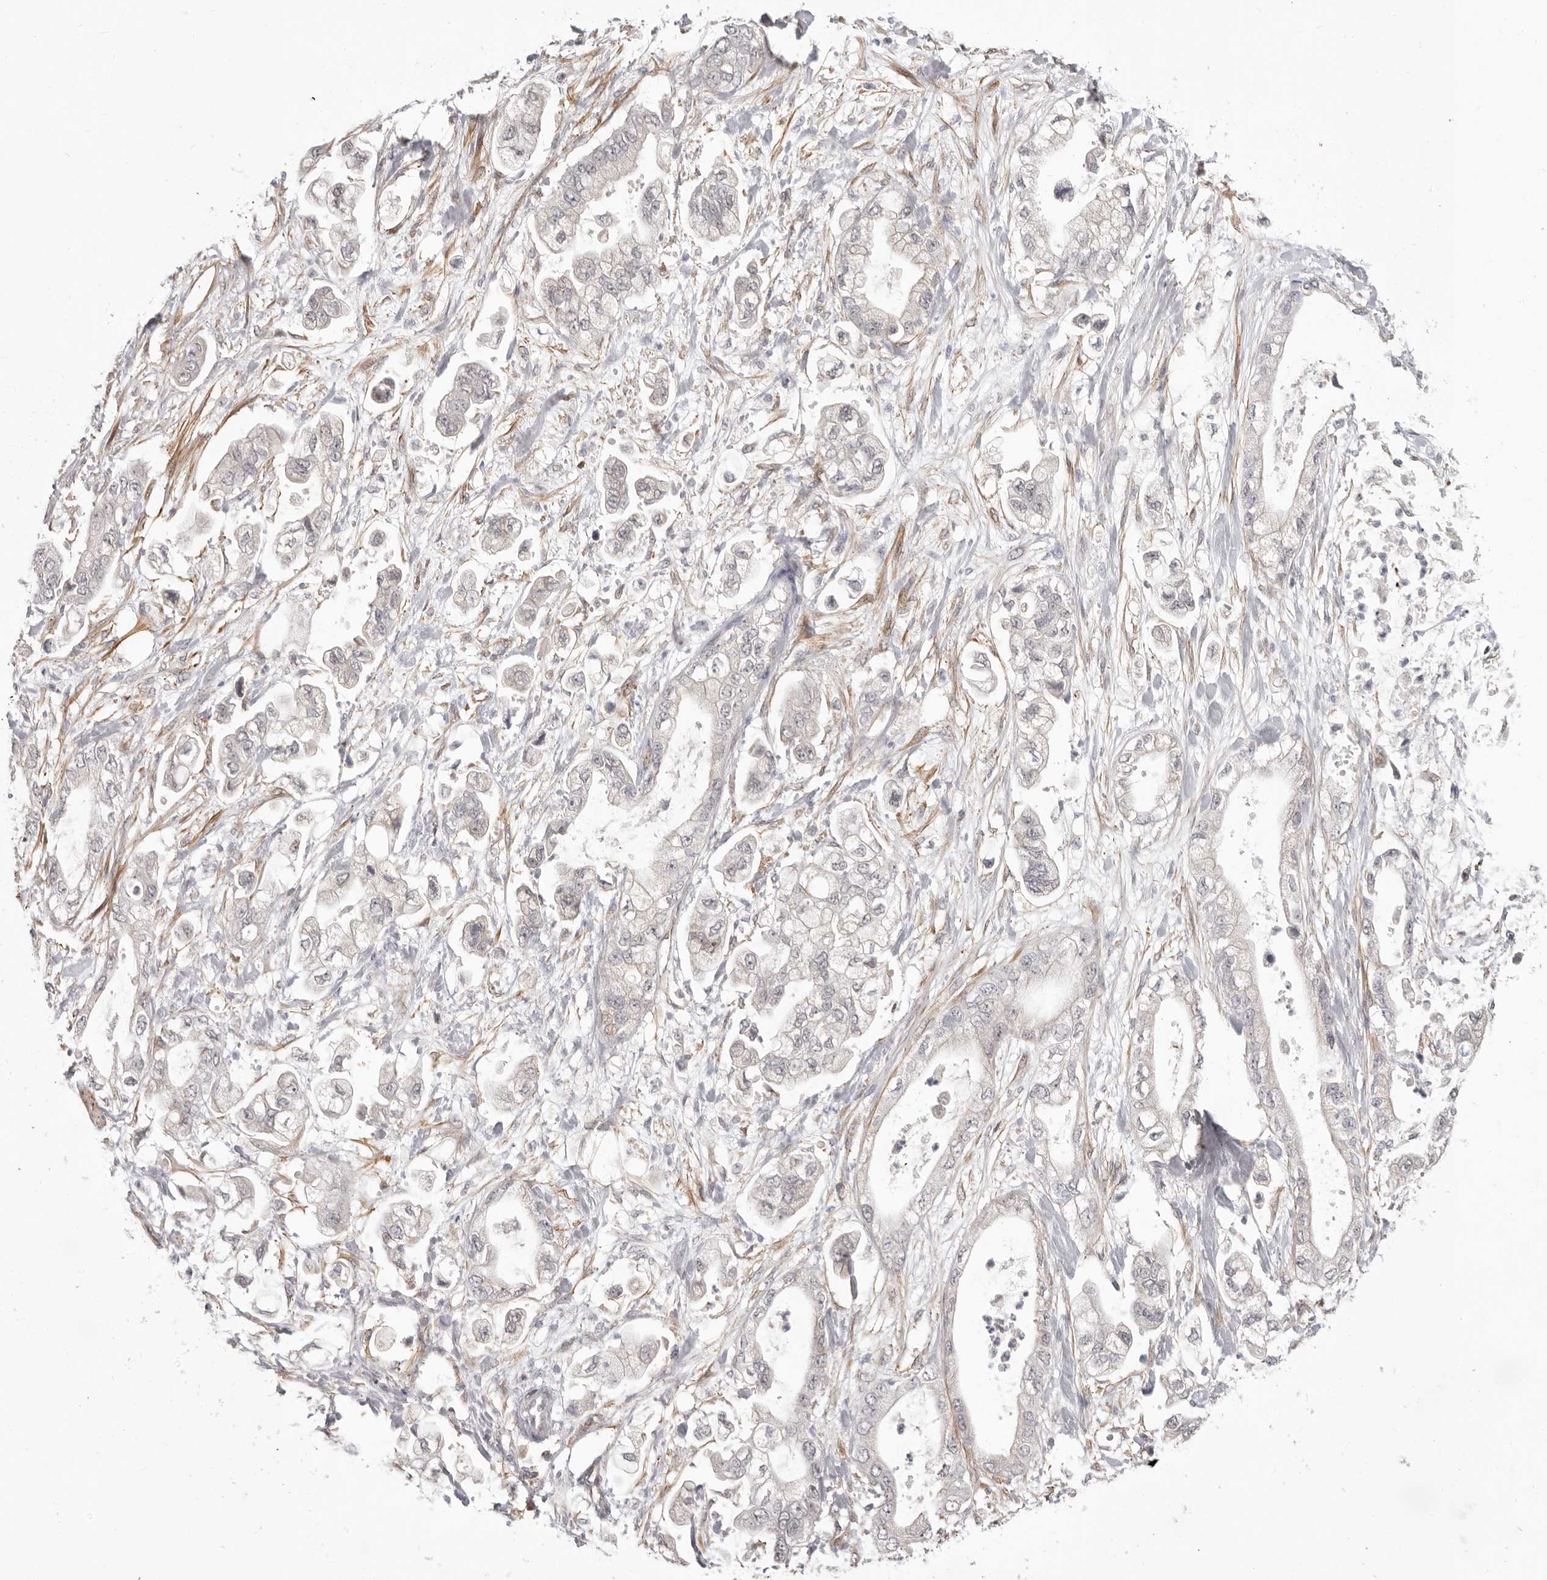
{"staining": {"intensity": "negative", "quantity": "none", "location": "none"}, "tissue": "stomach cancer", "cell_type": "Tumor cells", "image_type": "cancer", "snomed": [{"axis": "morphology", "description": "Normal tissue, NOS"}, {"axis": "morphology", "description": "Adenocarcinoma, NOS"}, {"axis": "topography", "description": "Stomach"}], "caption": "A high-resolution micrograph shows IHC staining of stomach adenocarcinoma, which exhibits no significant positivity in tumor cells. (DAB (3,3'-diaminobenzidine) immunohistochemistry (IHC) visualized using brightfield microscopy, high magnification).", "gene": "SZT2", "patient": {"sex": "male", "age": 62}}